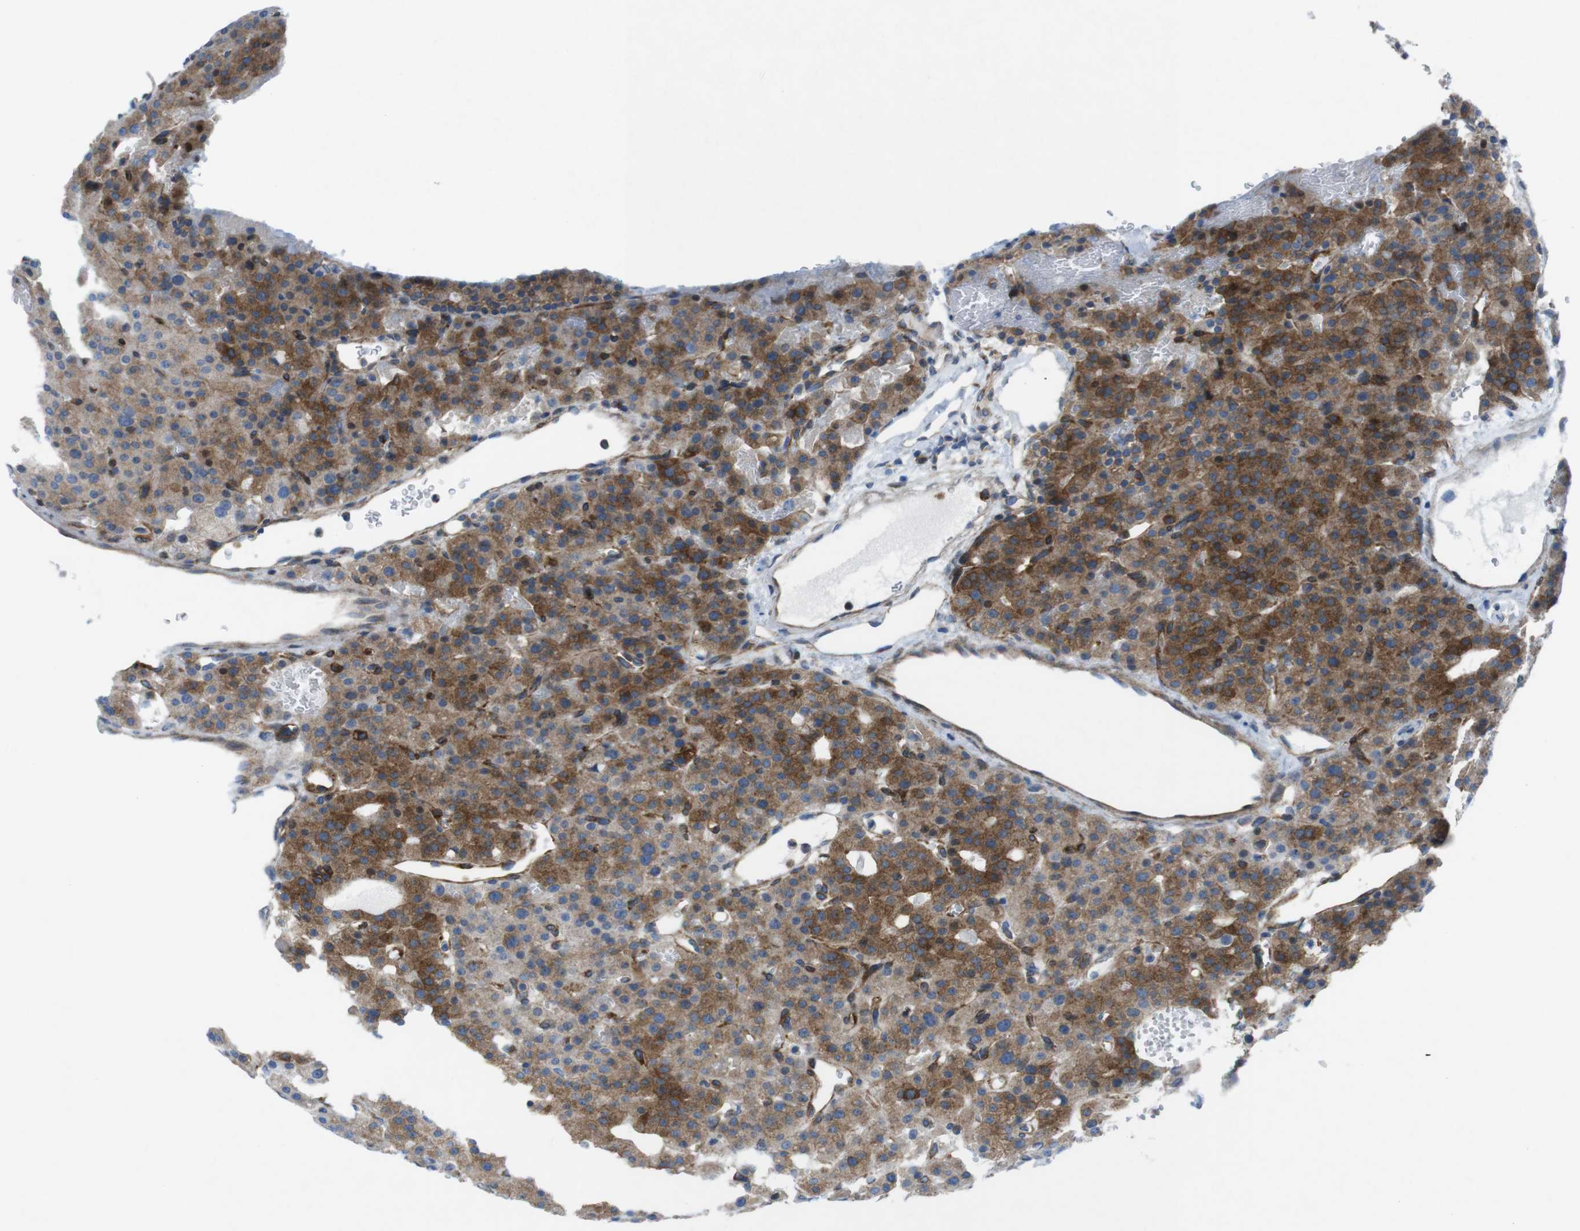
{"staining": {"intensity": "moderate", "quantity": ">75%", "location": "cytoplasmic/membranous"}, "tissue": "parathyroid gland", "cell_type": "Glandular cells", "image_type": "normal", "snomed": [{"axis": "morphology", "description": "Normal tissue, NOS"}, {"axis": "morphology", "description": "Adenoma, NOS"}, {"axis": "topography", "description": "Parathyroid gland"}], "caption": "High-power microscopy captured an immunohistochemistry (IHC) micrograph of benign parathyroid gland, revealing moderate cytoplasmic/membranous positivity in approximately >75% of glandular cells.", "gene": "DIAPH2", "patient": {"sex": "female", "age": 81}}